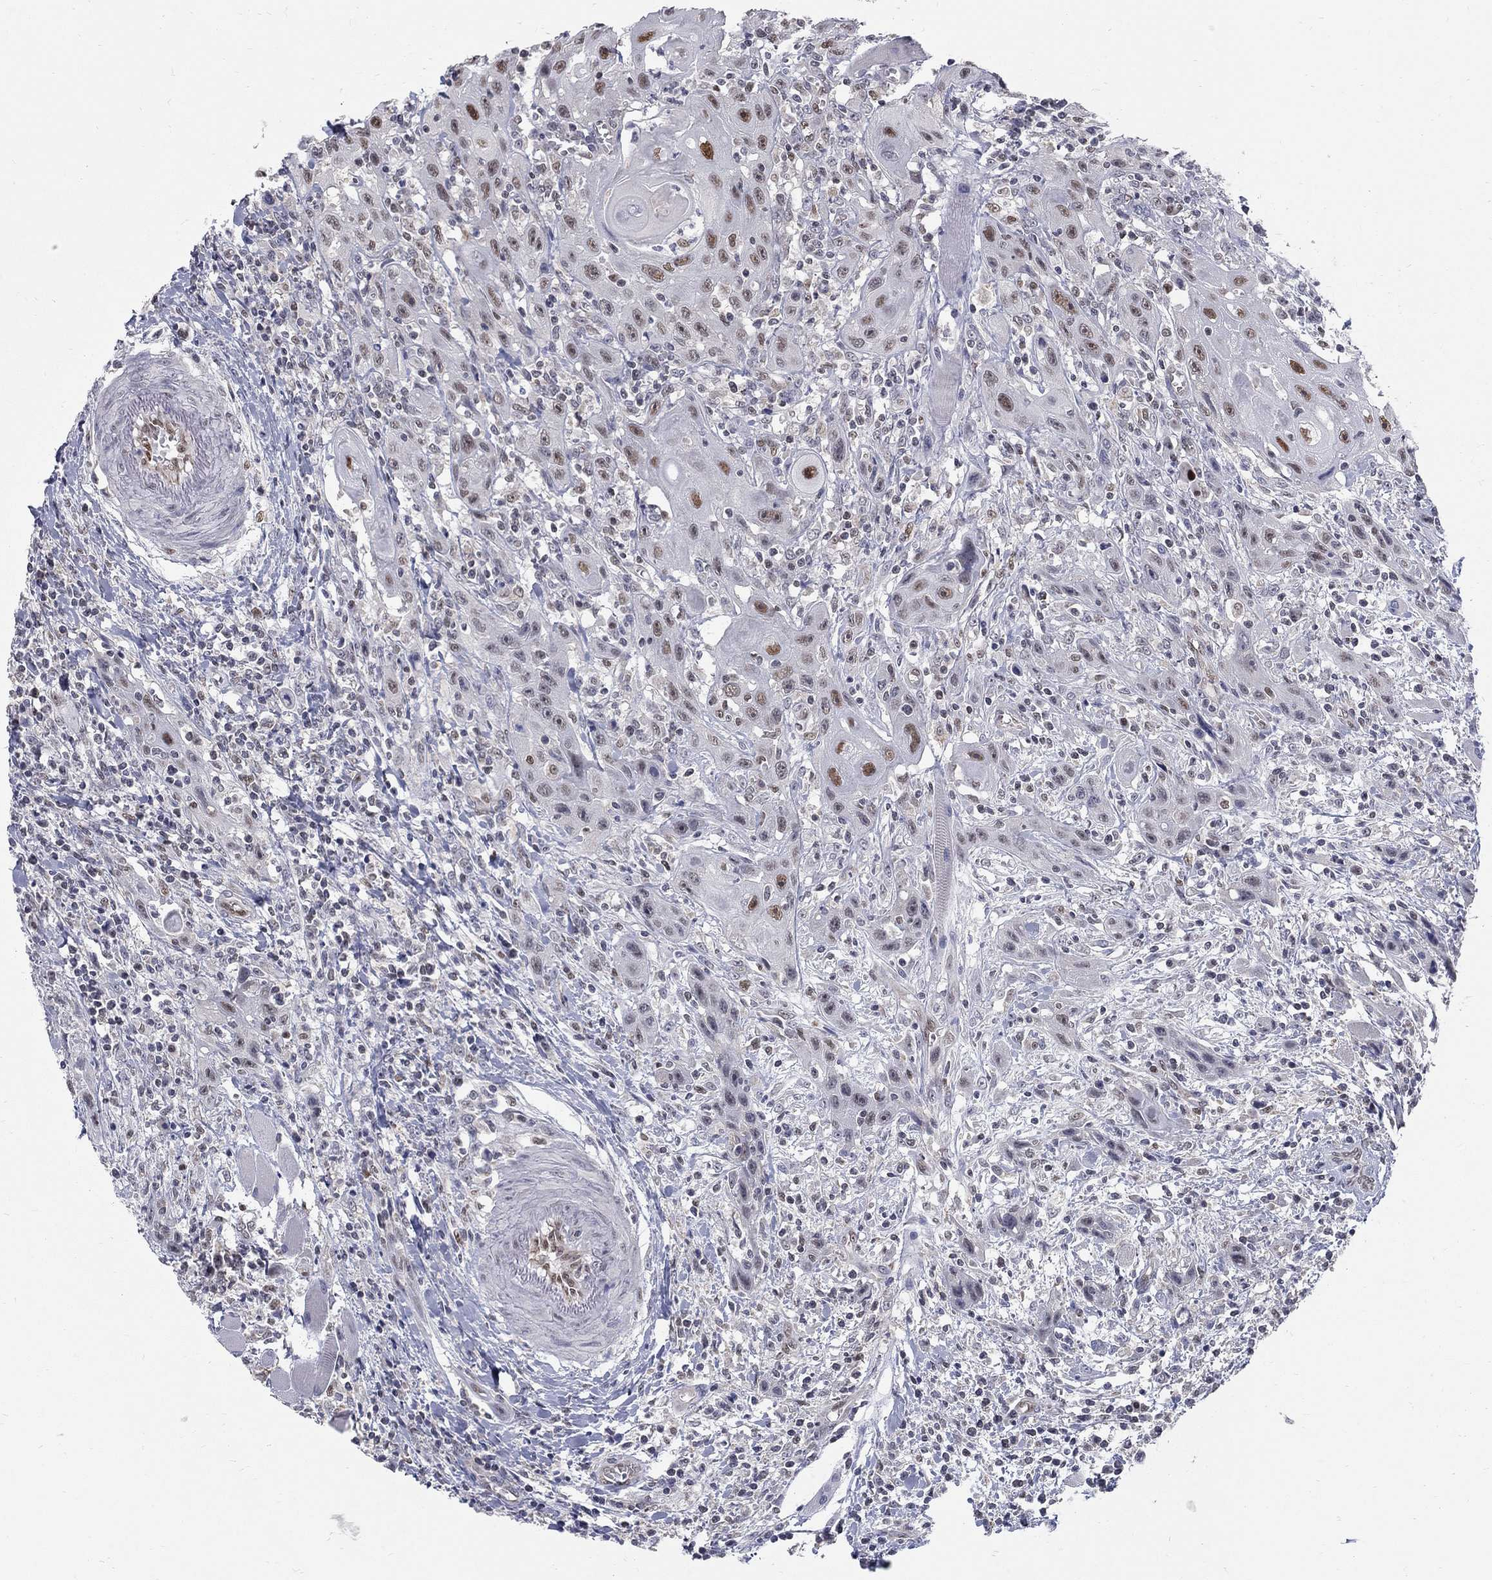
{"staining": {"intensity": "strong", "quantity": ">75%", "location": "nuclear"}, "tissue": "head and neck cancer", "cell_type": "Tumor cells", "image_type": "cancer", "snomed": [{"axis": "morphology", "description": "Normal tissue, NOS"}, {"axis": "morphology", "description": "Squamous cell carcinoma, NOS"}, {"axis": "topography", "description": "Oral tissue"}, {"axis": "topography", "description": "Head-Neck"}], "caption": "Head and neck cancer (squamous cell carcinoma) was stained to show a protein in brown. There is high levels of strong nuclear positivity in approximately >75% of tumor cells. (IHC, brightfield microscopy, high magnification).", "gene": "GCFC2", "patient": {"sex": "male", "age": 71}}